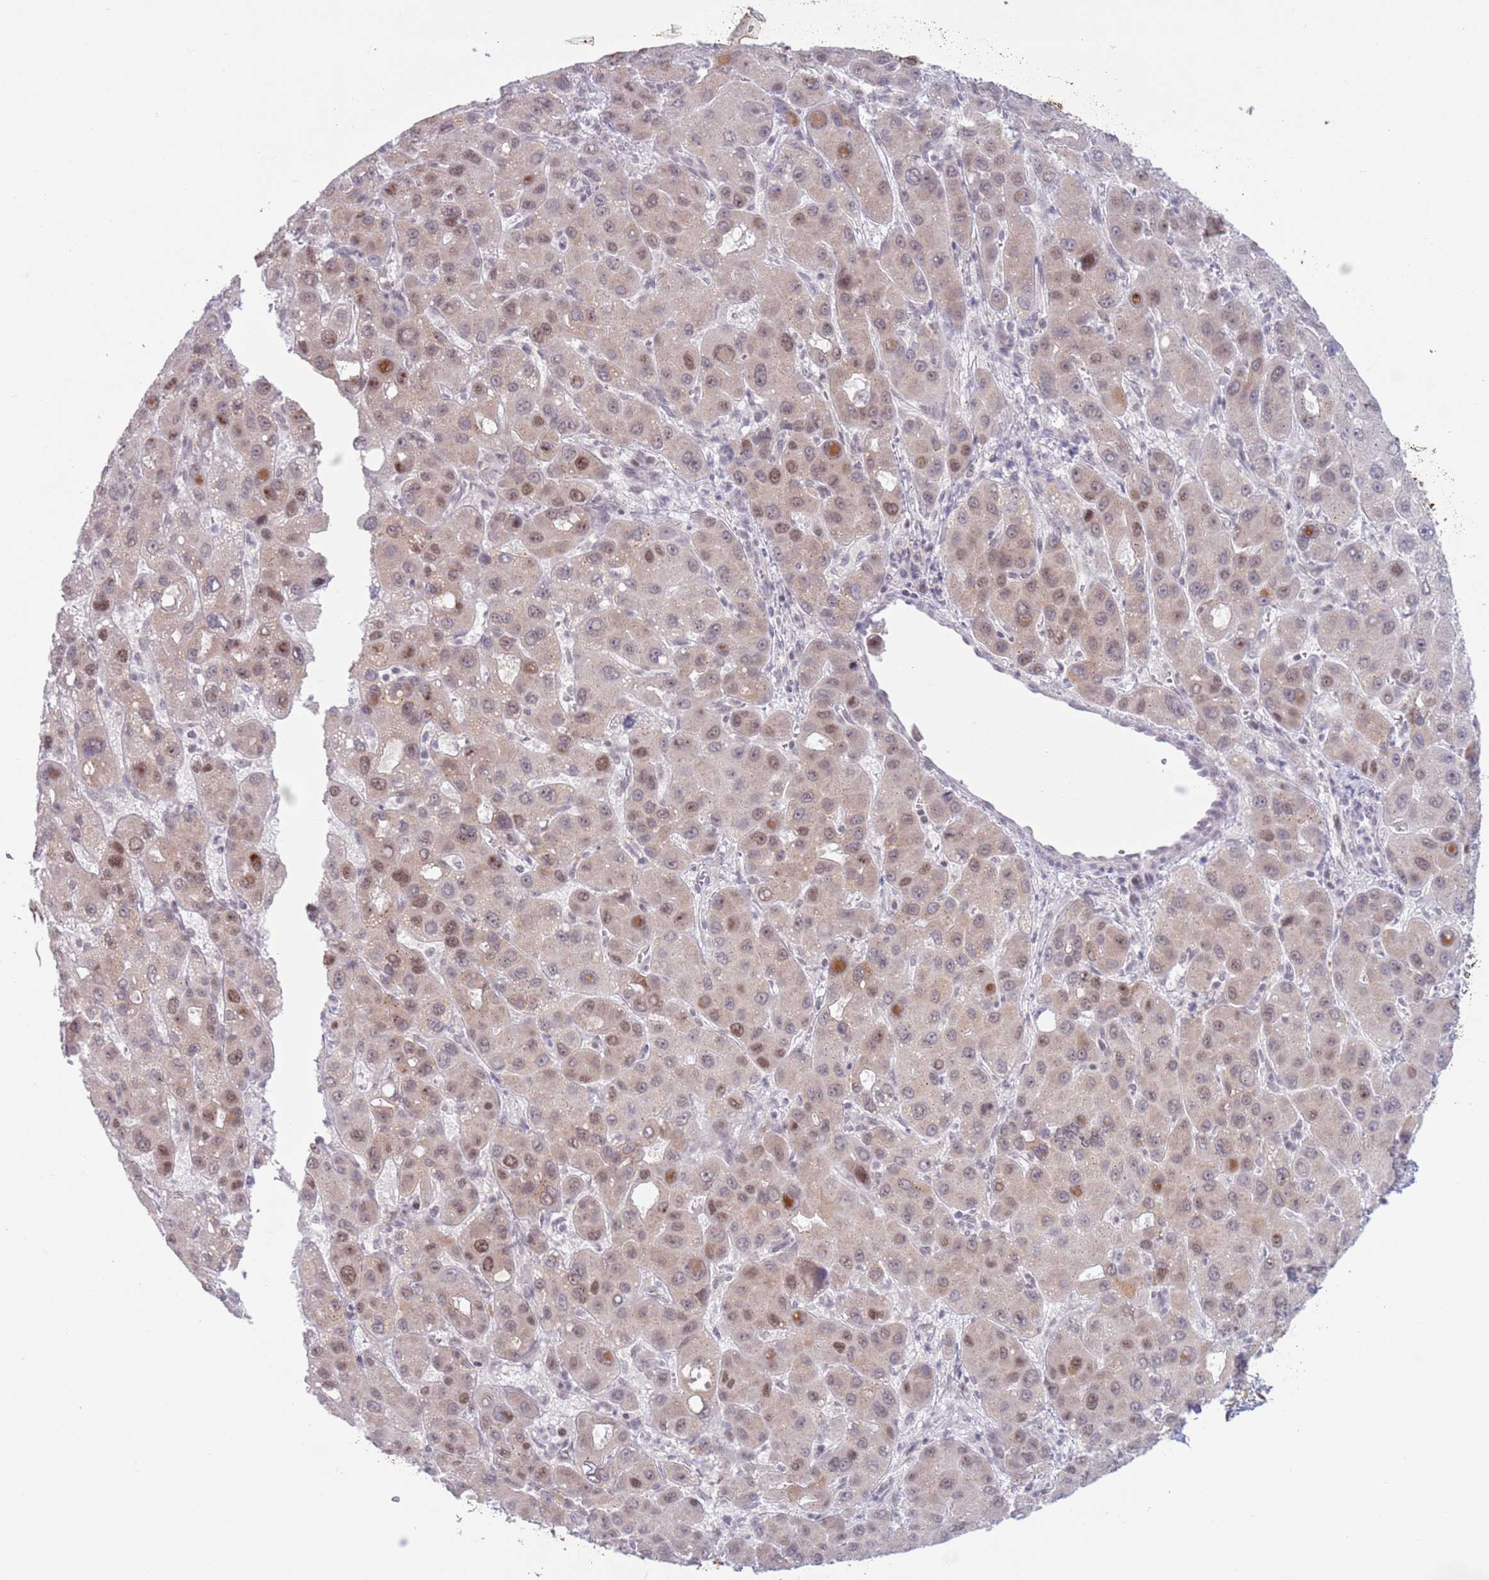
{"staining": {"intensity": "moderate", "quantity": "25%-75%", "location": "nuclear"}, "tissue": "liver cancer", "cell_type": "Tumor cells", "image_type": "cancer", "snomed": [{"axis": "morphology", "description": "Carcinoma, Hepatocellular, NOS"}, {"axis": "topography", "description": "Liver"}], "caption": "A high-resolution micrograph shows immunohistochemistry (IHC) staining of hepatocellular carcinoma (liver), which shows moderate nuclear positivity in about 25%-75% of tumor cells.", "gene": "MRPL34", "patient": {"sex": "male", "age": 55}}